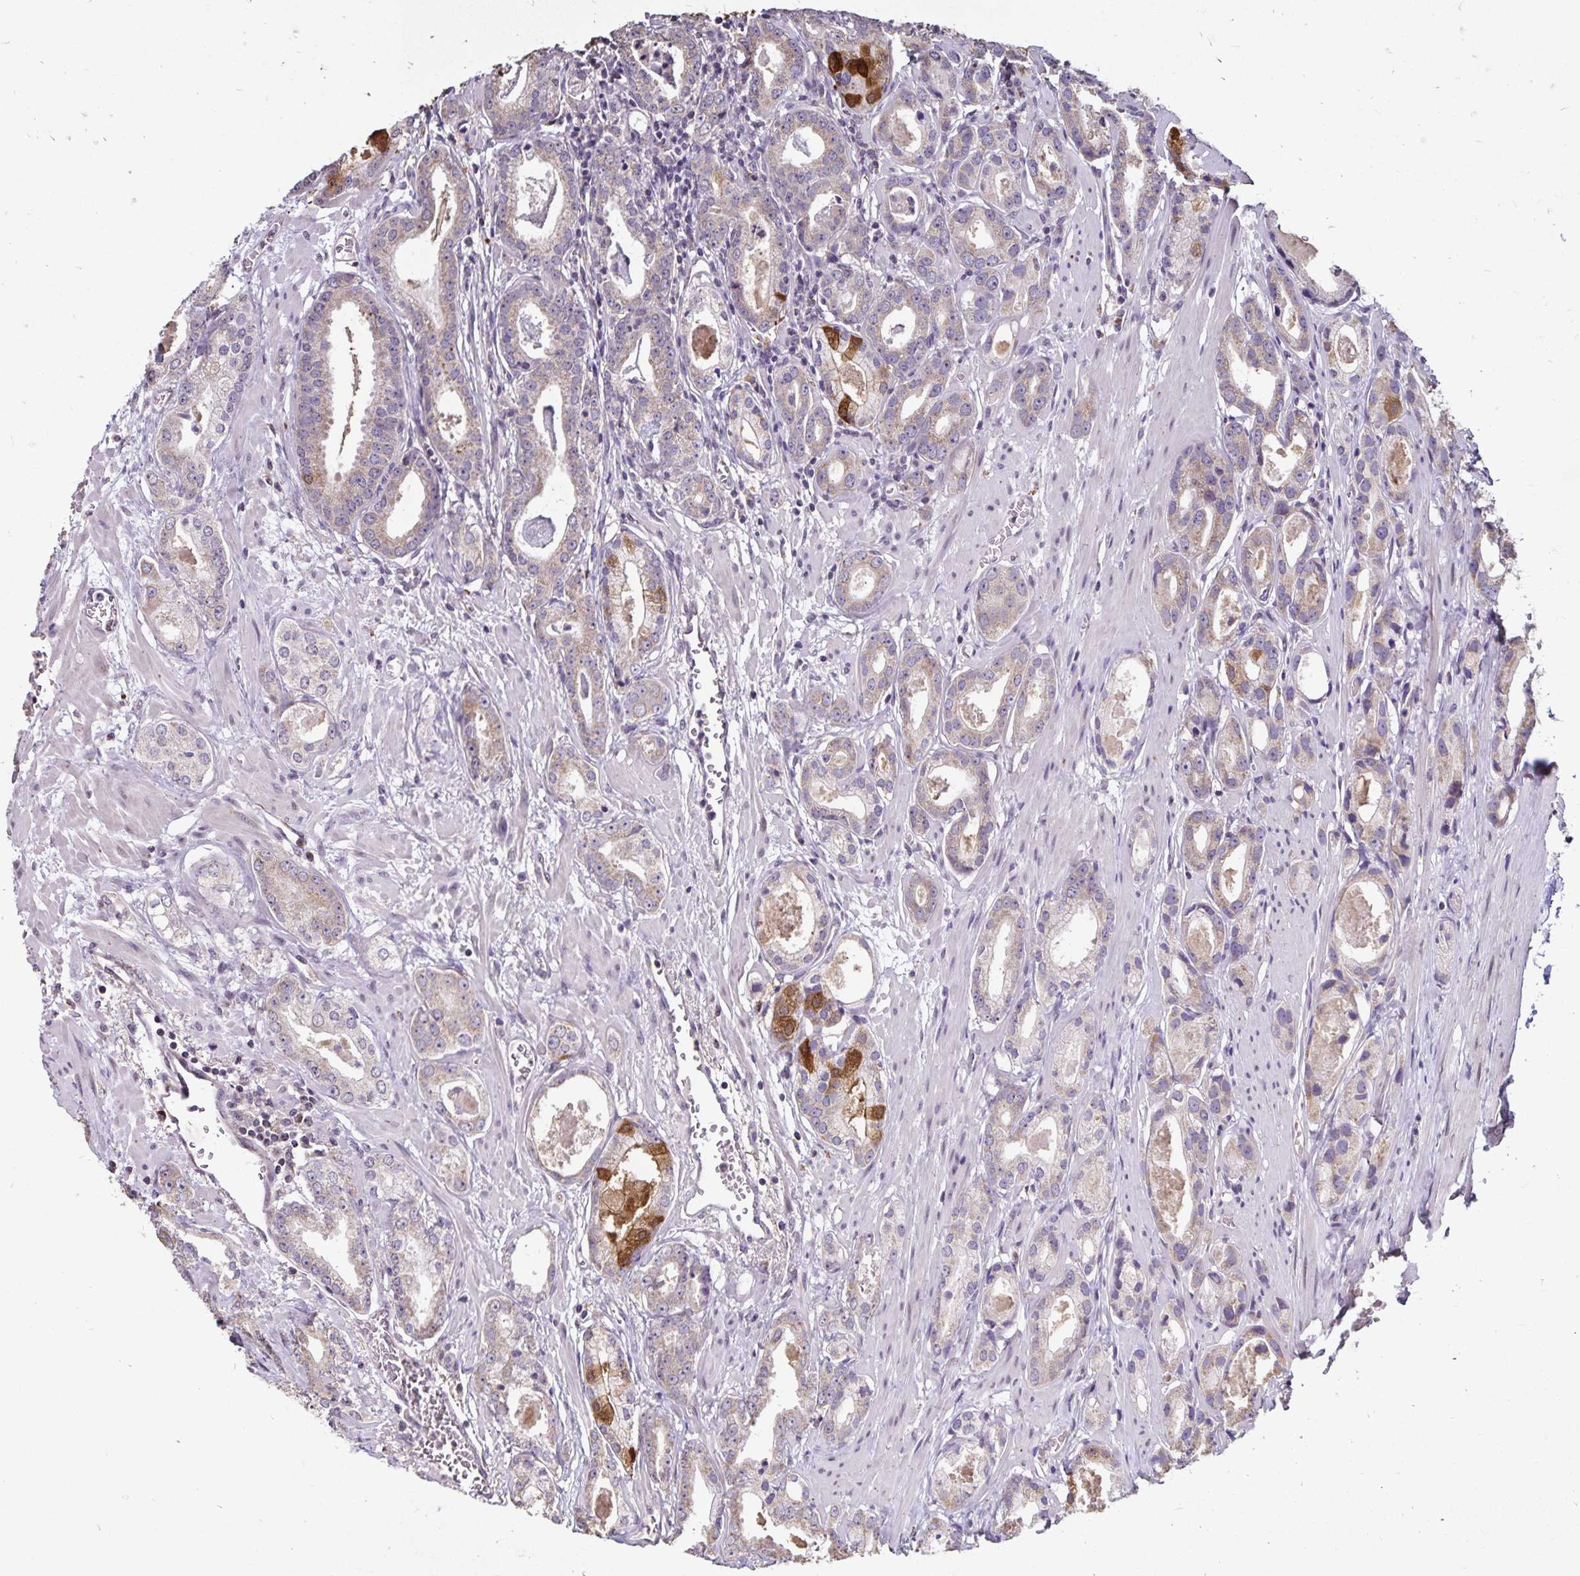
{"staining": {"intensity": "moderate", "quantity": "<25%", "location": "cytoplasmic/membranous"}, "tissue": "prostate cancer", "cell_type": "Tumor cells", "image_type": "cancer", "snomed": [{"axis": "morphology", "description": "Adenocarcinoma, NOS"}, {"axis": "morphology", "description": "Adenocarcinoma, Low grade"}, {"axis": "topography", "description": "Prostate"}], "caption": "A low amount of moderate cytoplasmic/membranous staining is seen in about <25% of tumor cells in adenocarcinoma (prostate) tissue.", "gene": "EMC10", "patient": {"sex": "male", "age": 64}}